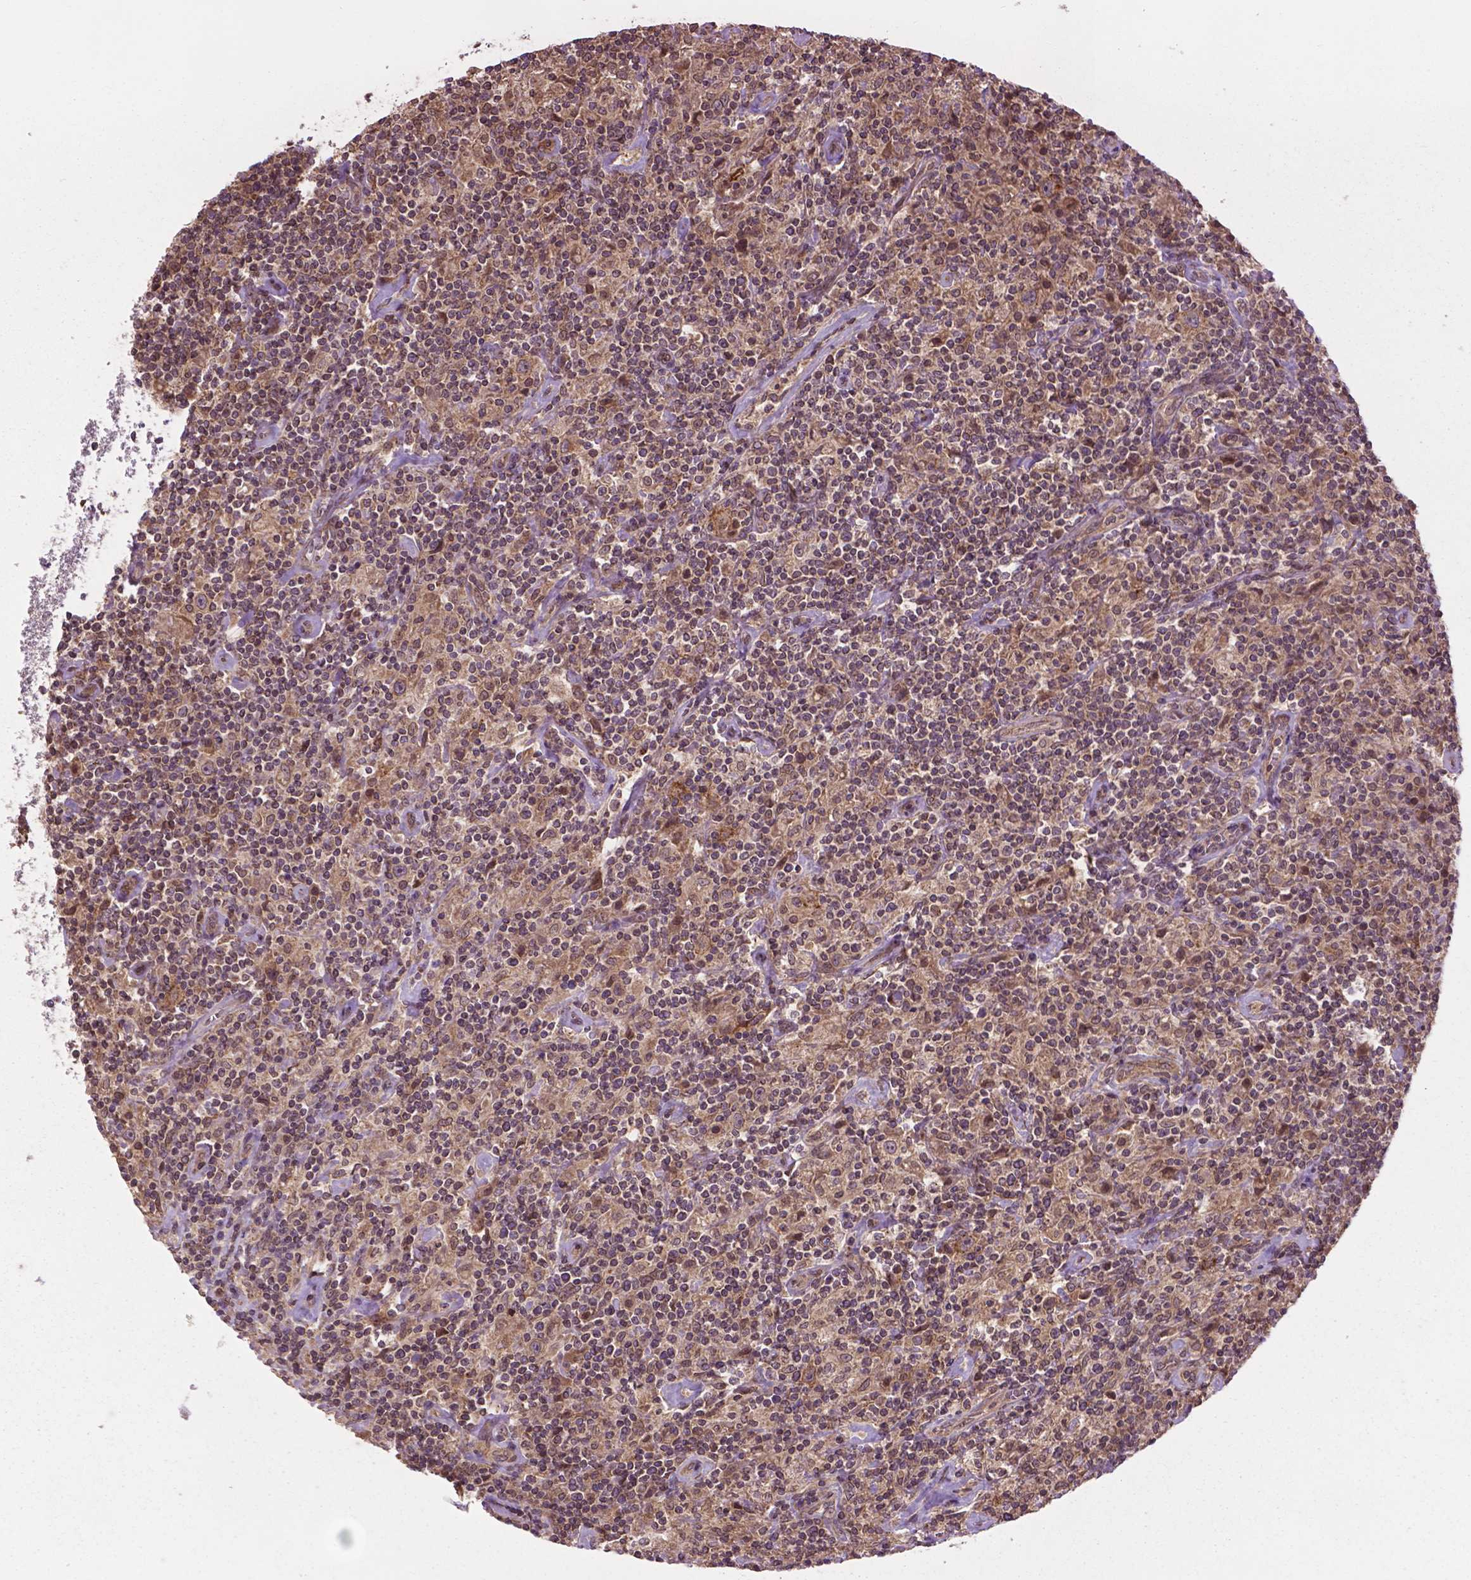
{"staining": {"intensity": "weak", "quantity": ">75%", "location": "cytoplasmic/membranous"}, "tissue": "lymphoma", "cell_type": "Tumor cells", "image_type": "cancer", "snomed": [{"axis": "morphology", "description": "Hodgkin's disease, NOS"}, {"axis": "topography", "description": "Lymph node"}], "caption": "The histopathology image demonstrates immunohistochemical staining of lymphoma. There is weak cytoplasmic/membranous expression is seen in approximately >75% of tumor cells. (Stains: DAB (3,3'-diaminobenzidine) in brown, nuclei in blue, Microscopy: brightfield microscopy at high magnification).", "gene": "PPP1CB", "patient": {"sex": "male", "age": 70}}